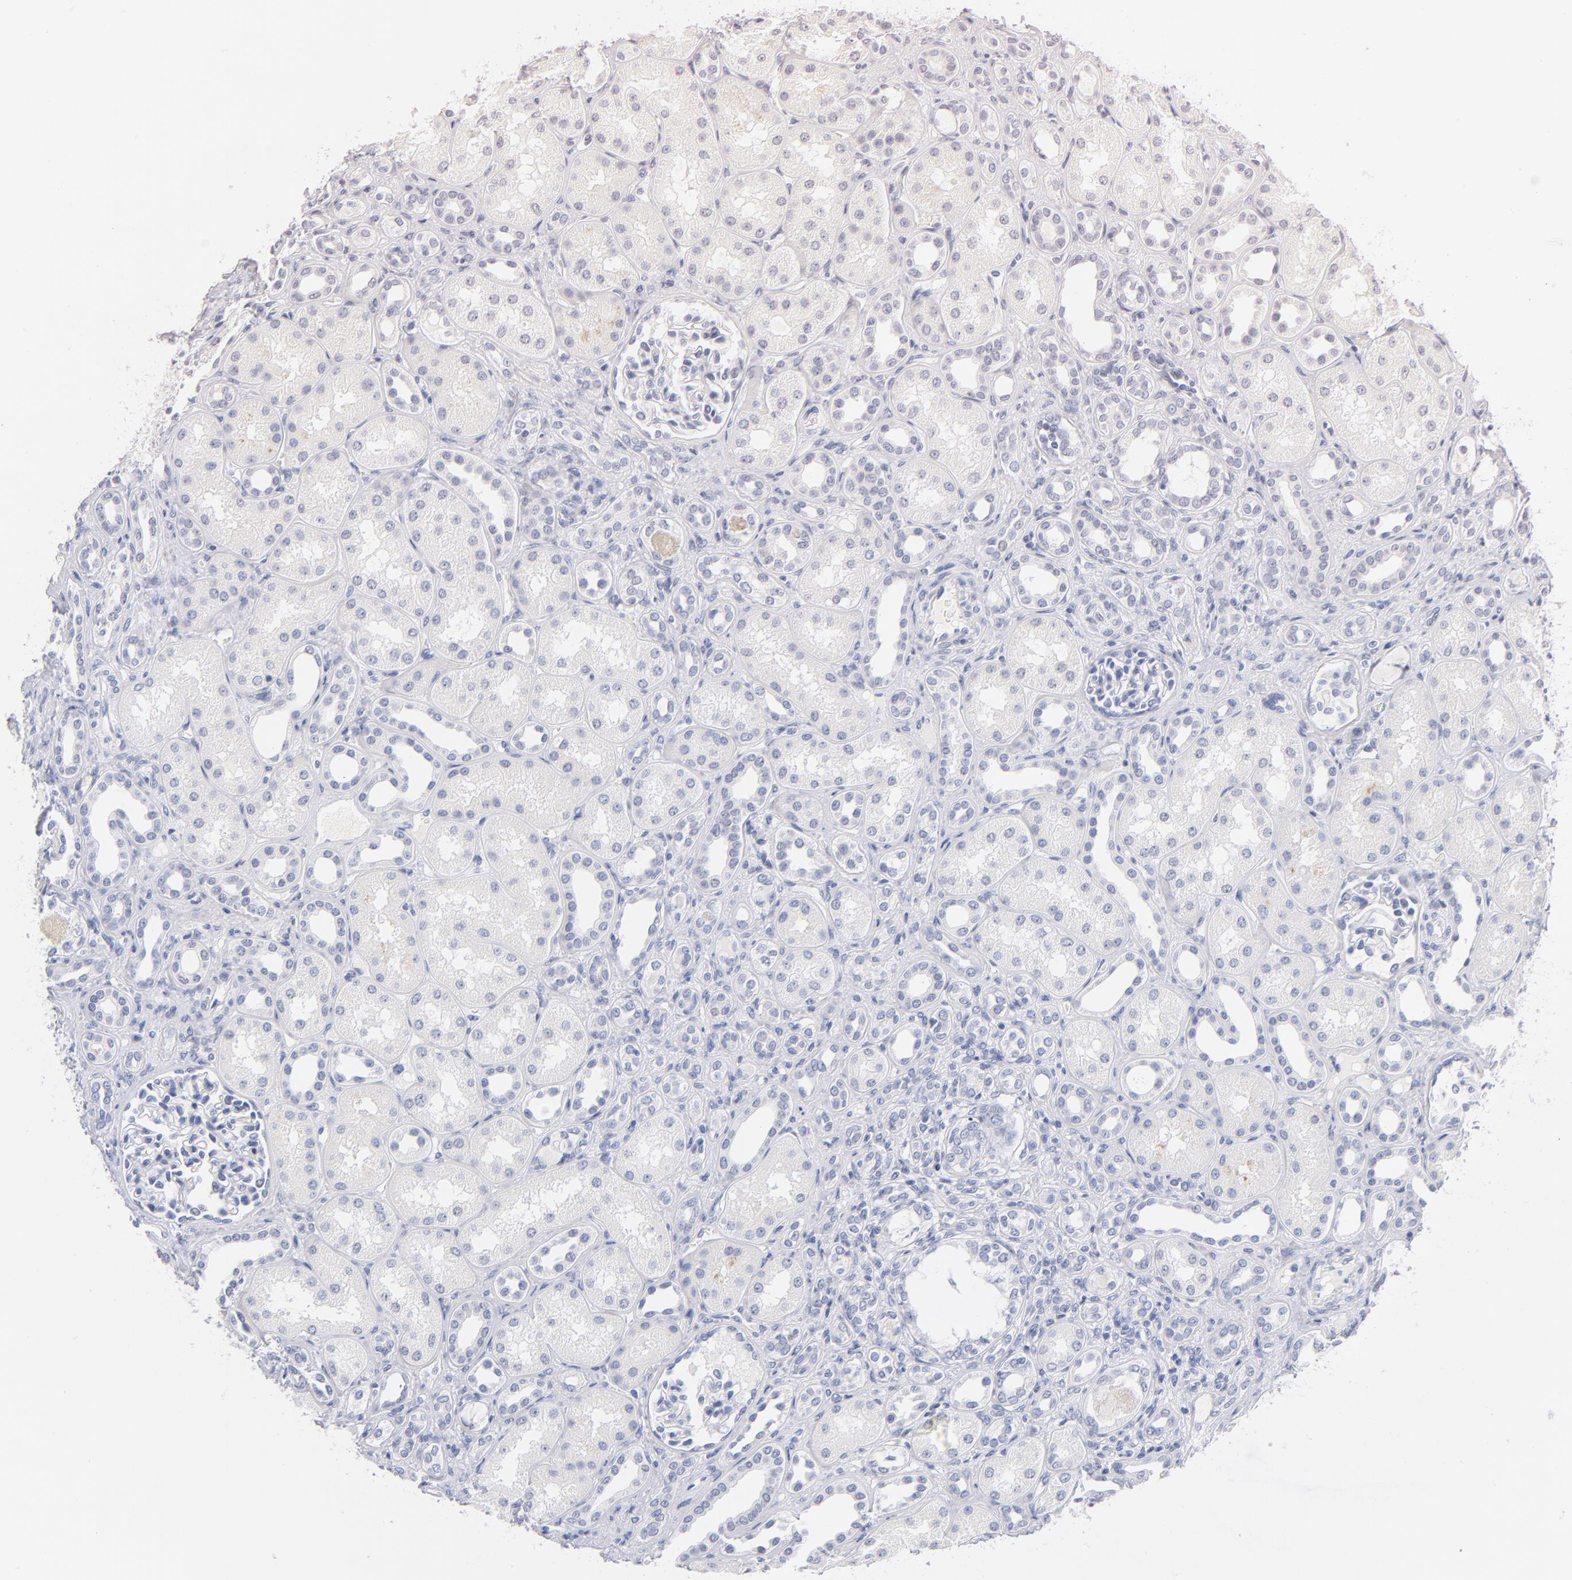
{"staining": {"intensity": "negative", "quantity": "none", "location": "none"}, "tissue": "kidney", "cell_type": "Cells in glomeruli", "image_type": "normal", "snomed": [{"axis": "morphology", "description": "Normal tissue, NOS"}, {"axis": "topography", "description": "Kidney"}], "caption": "This is an immunohistochemistry (IHC) histopathology image of benign kidney. There is no expression in cells in glomeruli.", "gene": "KHNYN", "patient": {"sex": "male", "age": 7}}